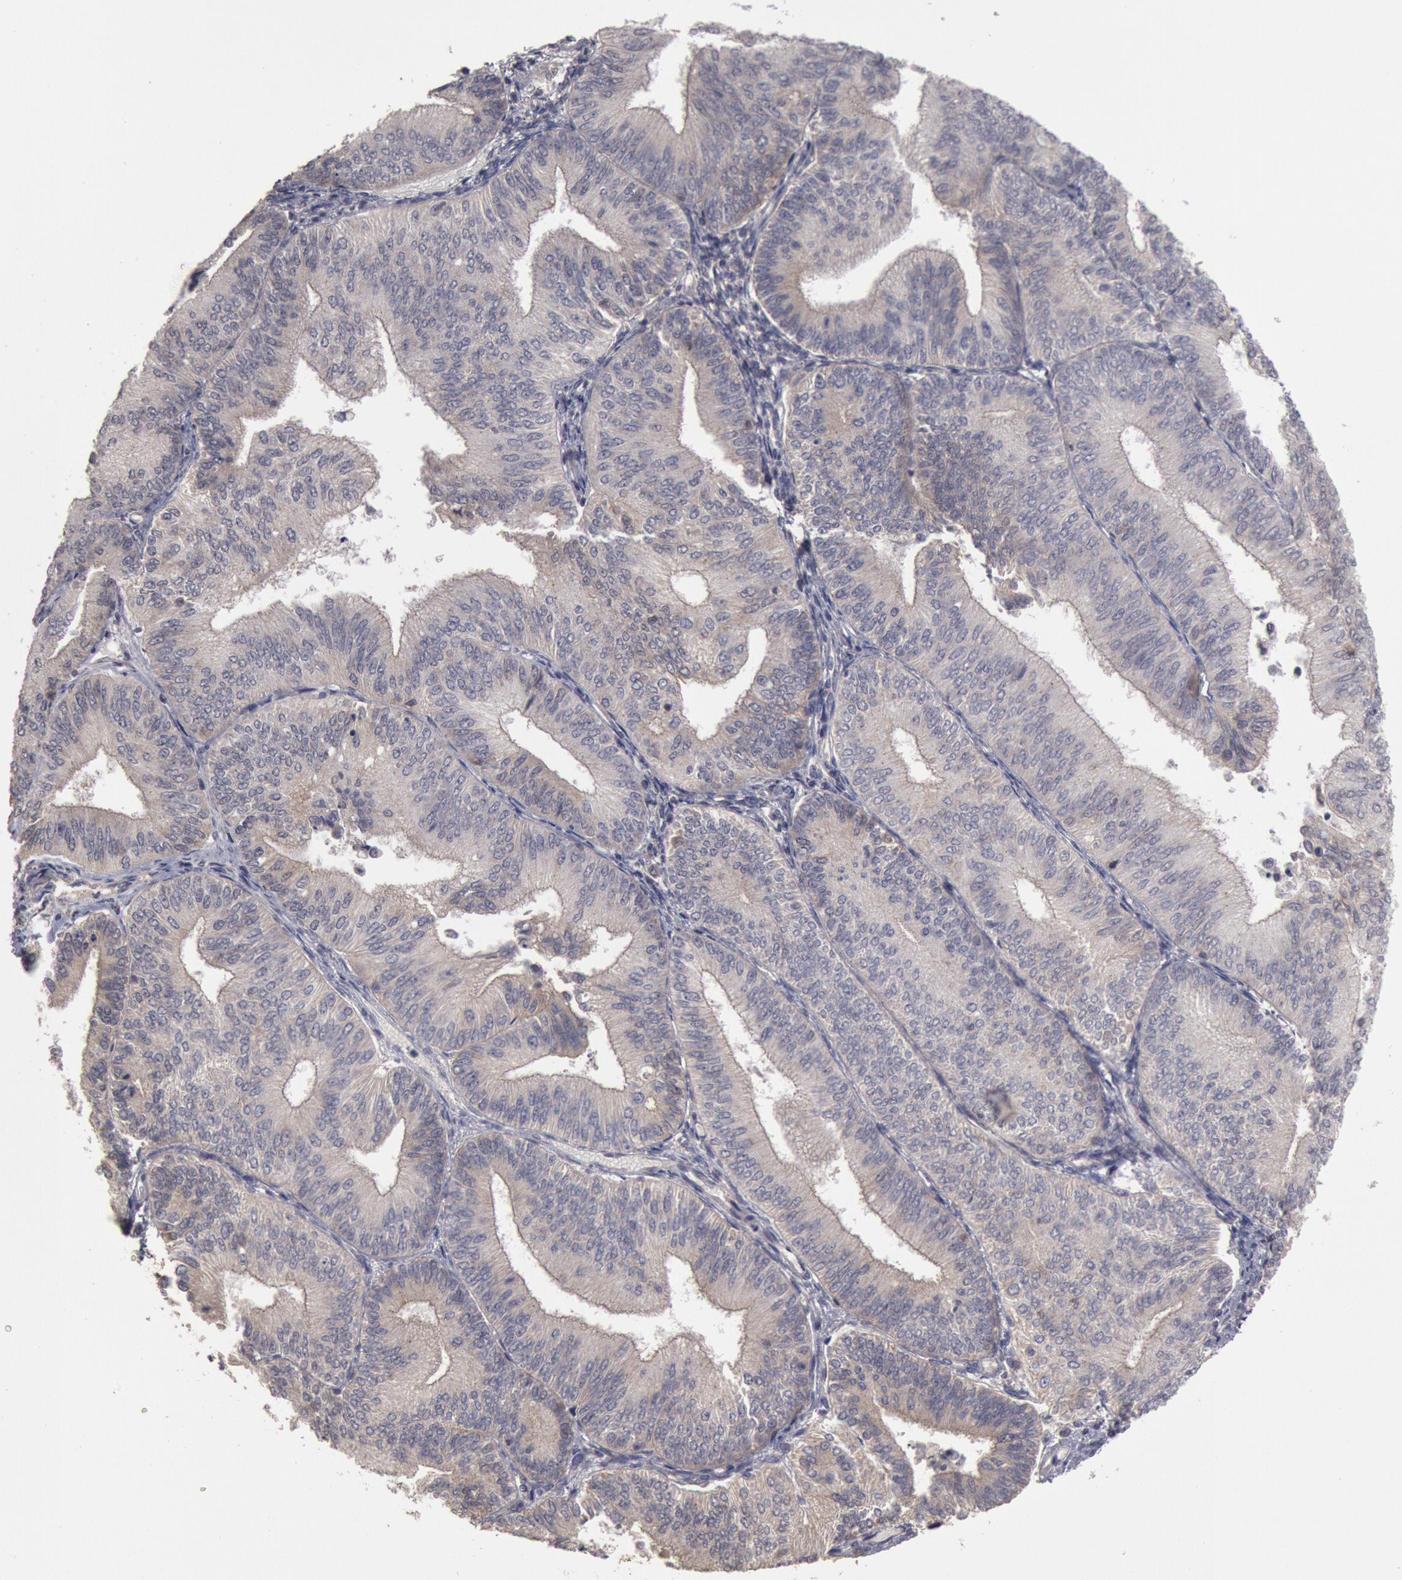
{"staining": {"intensity": "weak", "quantity": ">75%", "location": "cytoplasmic/membranous"}, "tissue": "endometrial cancer", "cell_type": "Tumor cells", "image_type": "cancer", "snomed": [{"axis": "morphology", "description": "Adenocarcinoma, NOS"}, {"axis": "topography", "description": "Endometrium"}], "caption": "Adenocarcinoma (endometrial) stained with a brown dye reveals weak cytoplasmic/membranous positive staining in about >75% of tumor cells.", "gene": "ZFP36L1", "patient": {"sex": "female", "age": 55}}